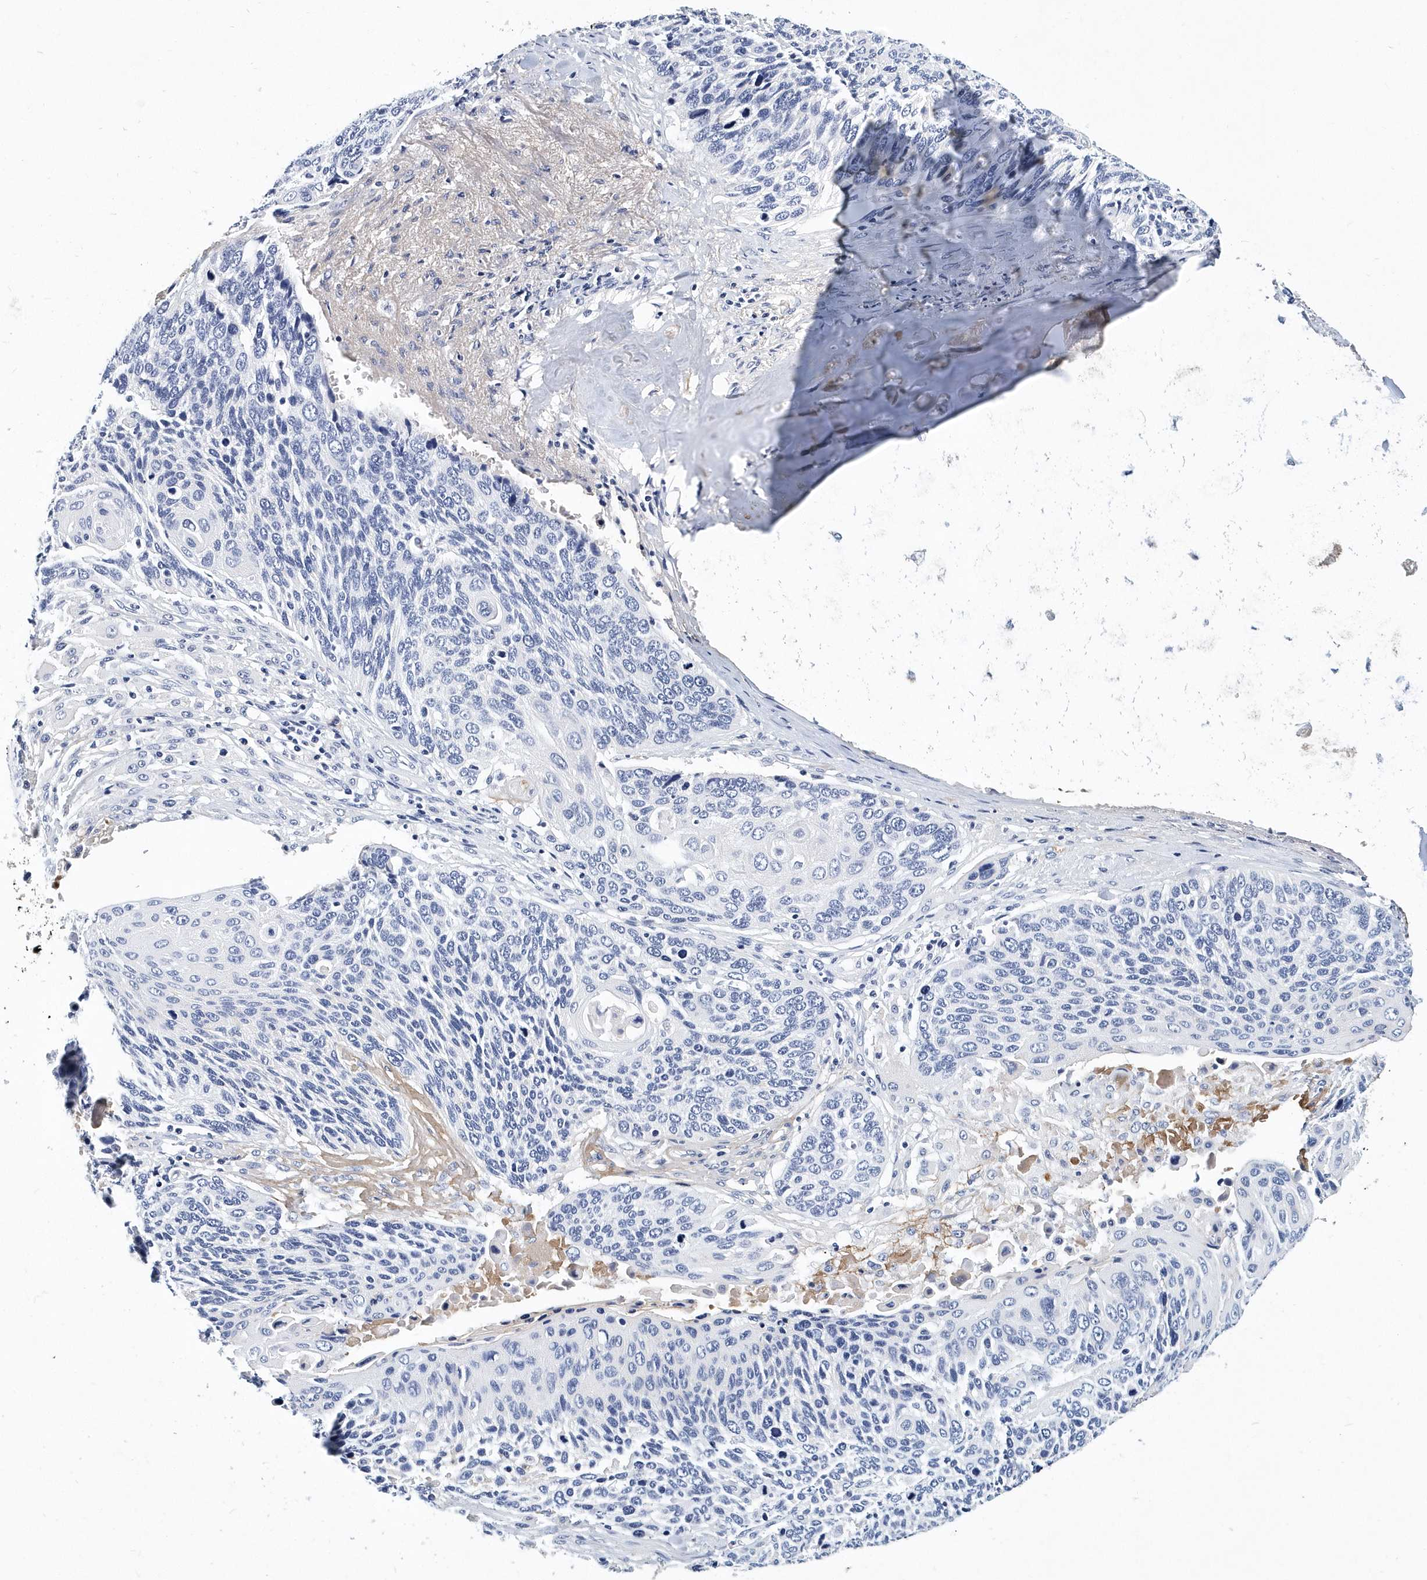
{"staining": {"intensity": "negative", "quantity": "none", "location": "none"}, "tissue": "lung cancer", "cell_type": "Tumor cells", "image_type": "cancer", "snomed": [{"axis": "morphology", "description": "Squamous cell carcinoma, NOS"}, {"axis": "topography", "description": "Lung"}], "caption": "This is a photomicrograph of IHC staining of lung cancer, which shows no staining in tumor cells.", "gene": "ITGA2B", "patient": {"sex": "male", "age": 66}}